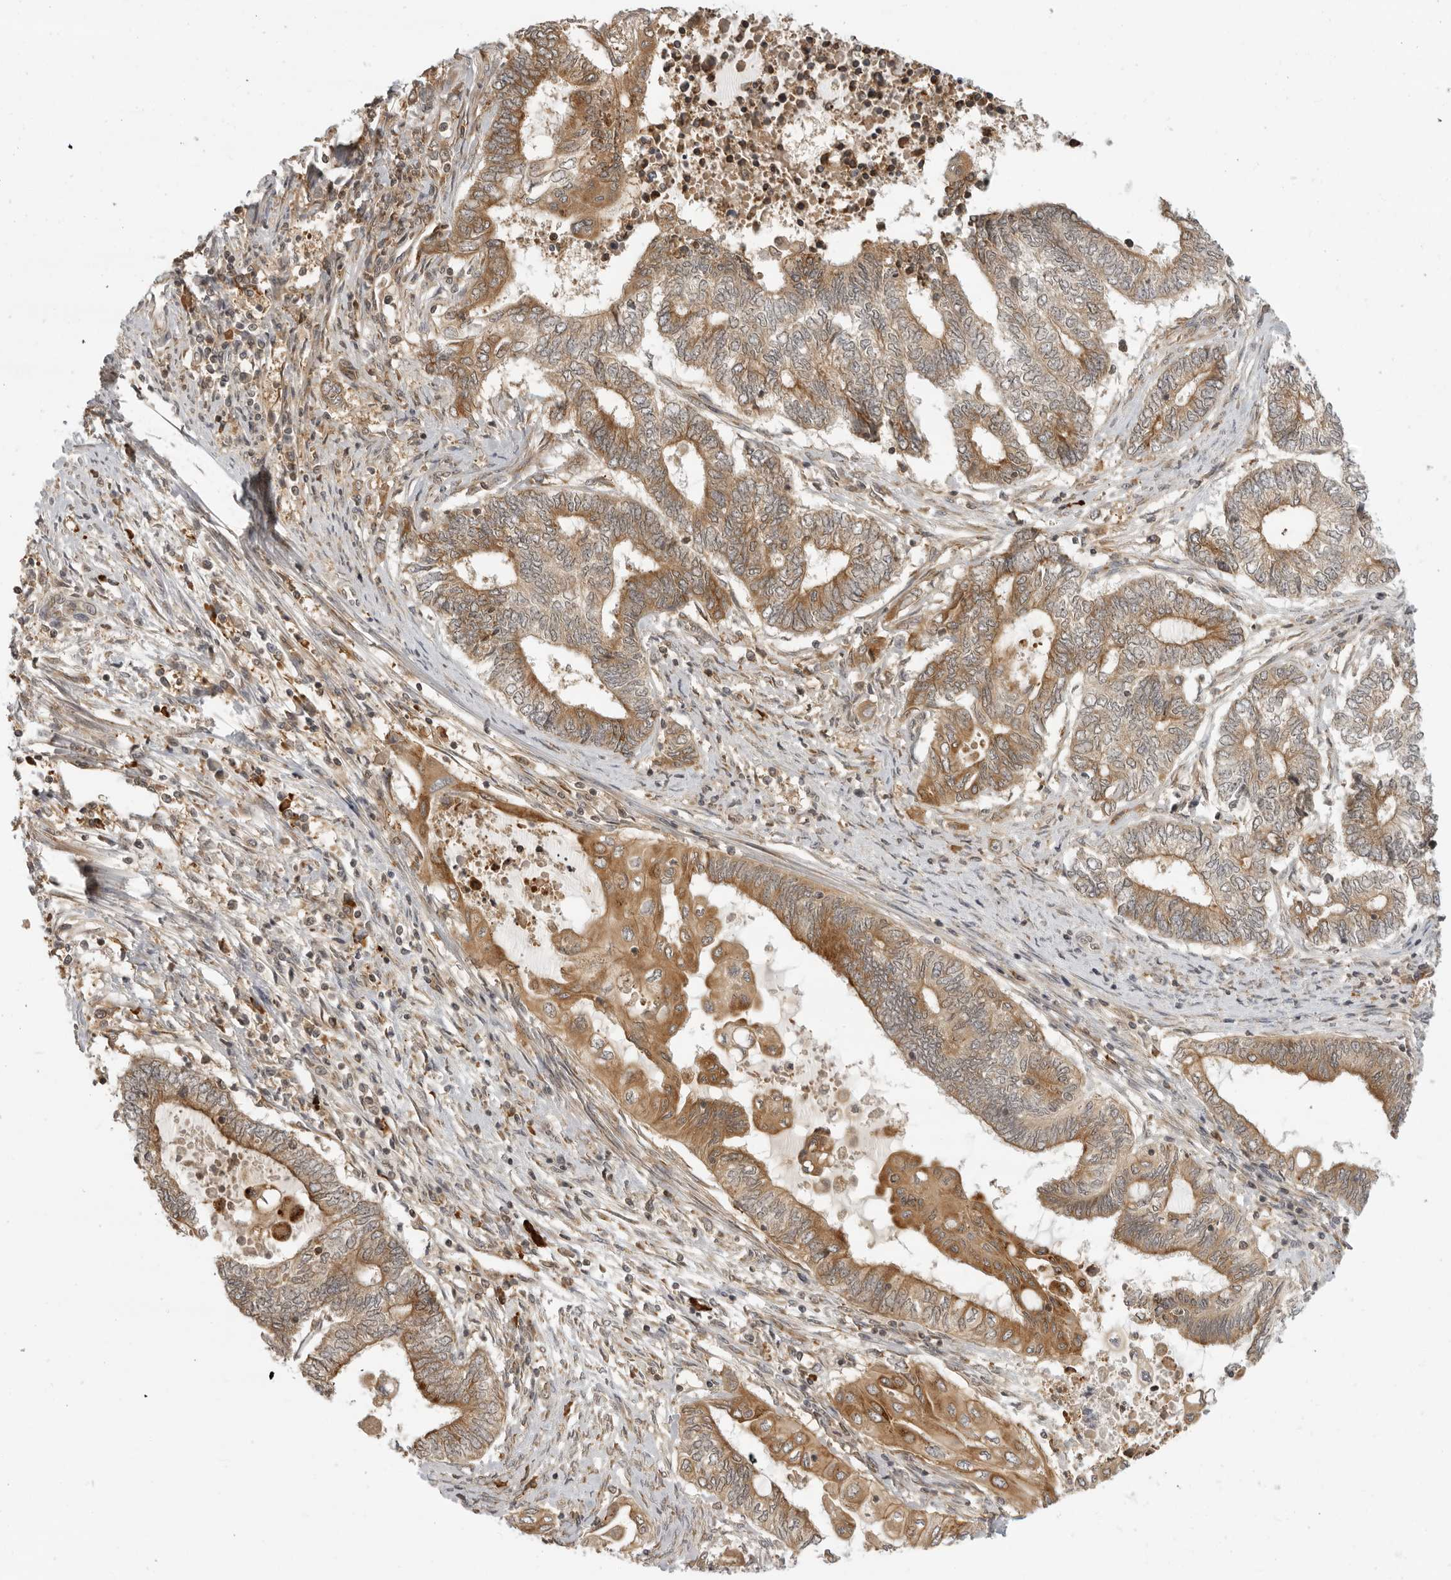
{"staining": {"intensity": "moderate", "quantity": ">75%", "location": "cytoplasmic/membranous"}, "tissue": "endometrial cancer", "cell_type": "Tumor cells", "image_type": "cancer", "snomed": [{"axis": "morphology", "description": "Adenocarcinoma, NOS"}, {"axis": "topography", "description": "Uterus"}, {"axis": "topography", "description": "Endometrium"}], "caption": "Approximately >75% of tumor cells in human endometrial cancer display moderate cytoplasmic/membranous protein positivity as visualized by brown immunohistochemical staining.", "gene": "PRRC2A", "patient": {"sex": "female", "age": 70}}